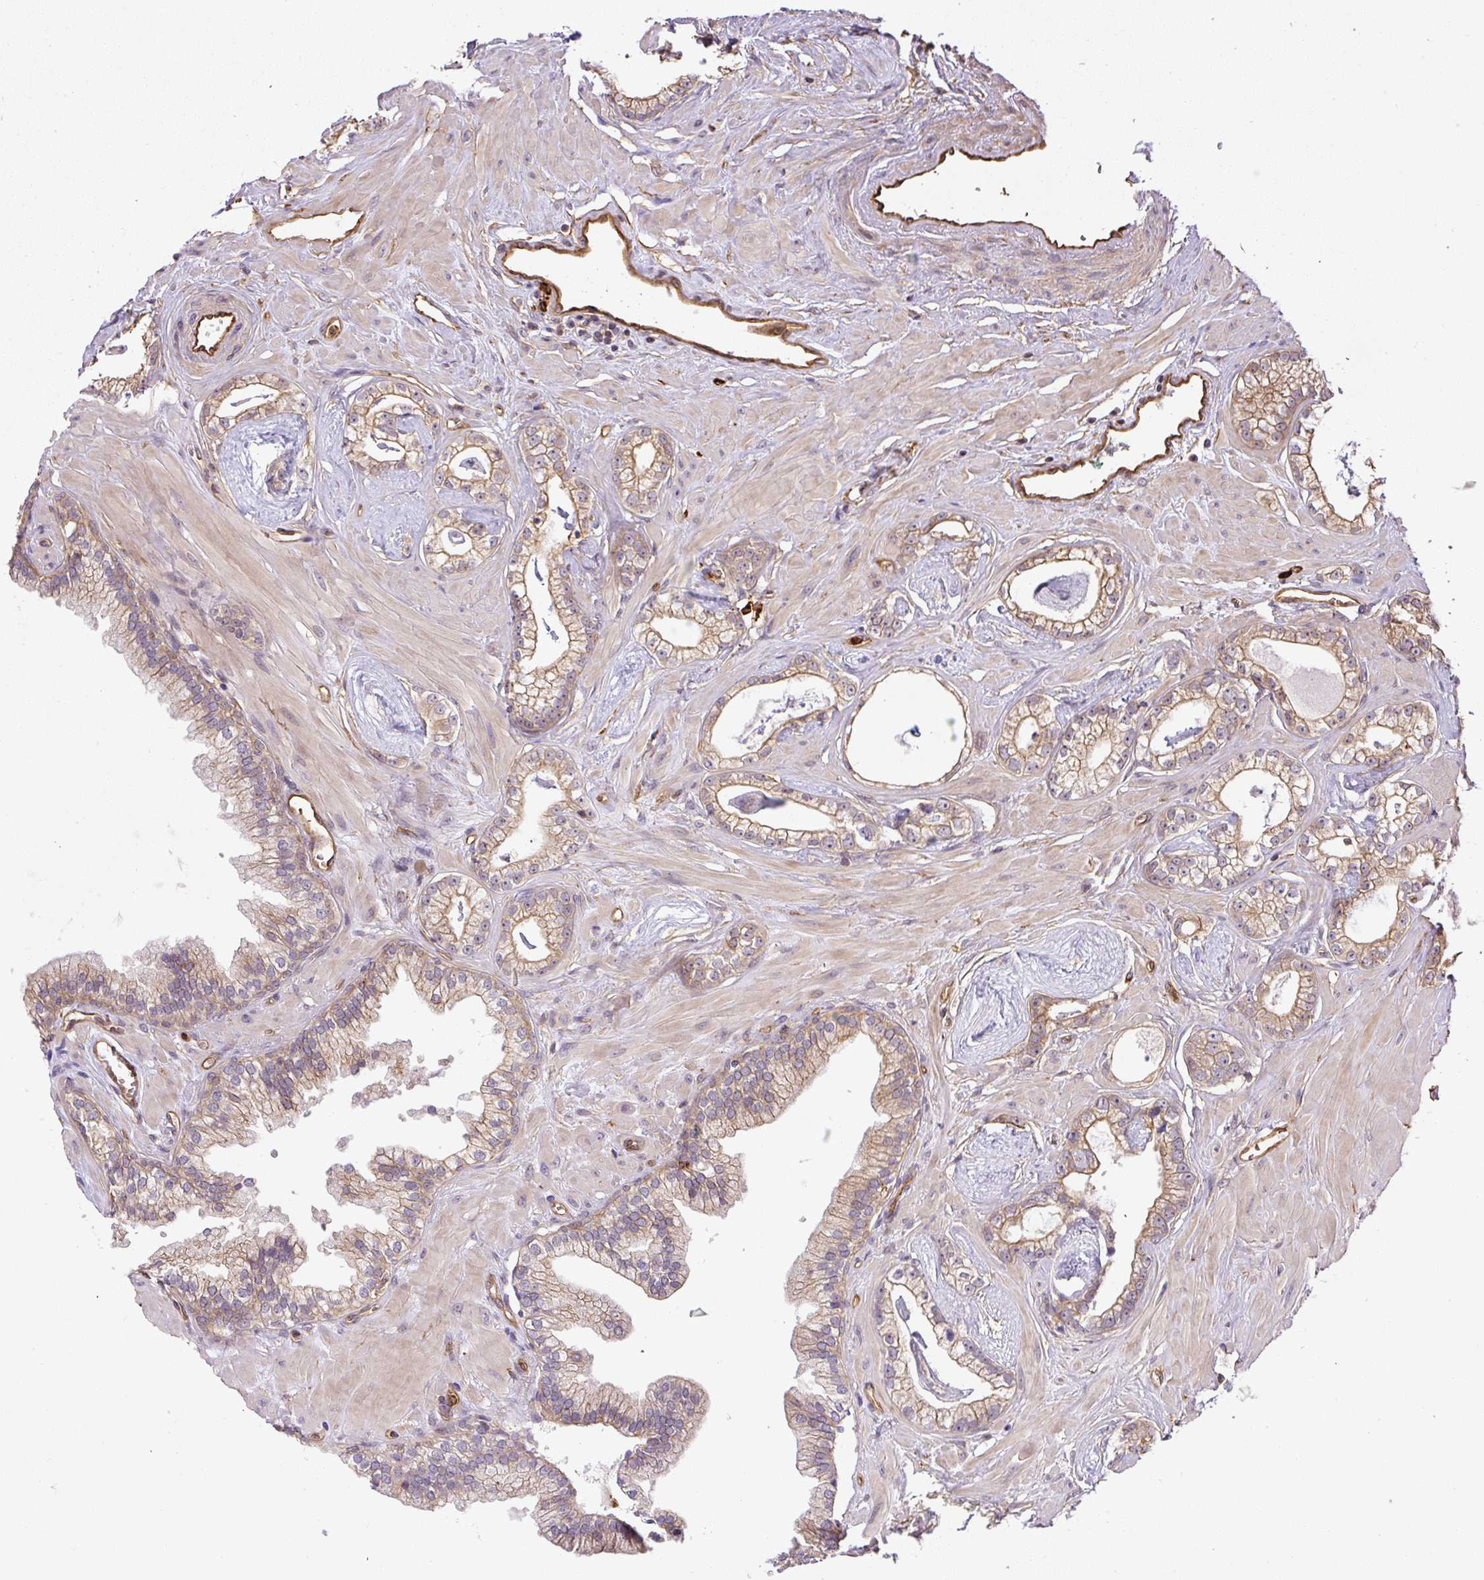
{"staining": {"intensity": "weak", "quantity": "25%-75%", "location": "cytoplasmic/membranous"}, "tissue": "prostate cancer", "cell_type": "Tumor cells", "image_type": "cancer", "snomed": [{"axis": "morphology", "description": "Adenocarcinoma, Low grade"}, {"axis": "topography", "description": "Prostate"}], "caption": "About 25%-75% of tumor cells in human prostate low-grade adenocarcinoma show weak cytoplasmic/membranous protein positivity as visualized by brown immunohistochemical staining.", "gene": "B3GALT5", "patient": {"sex": "male", "age": 60}}